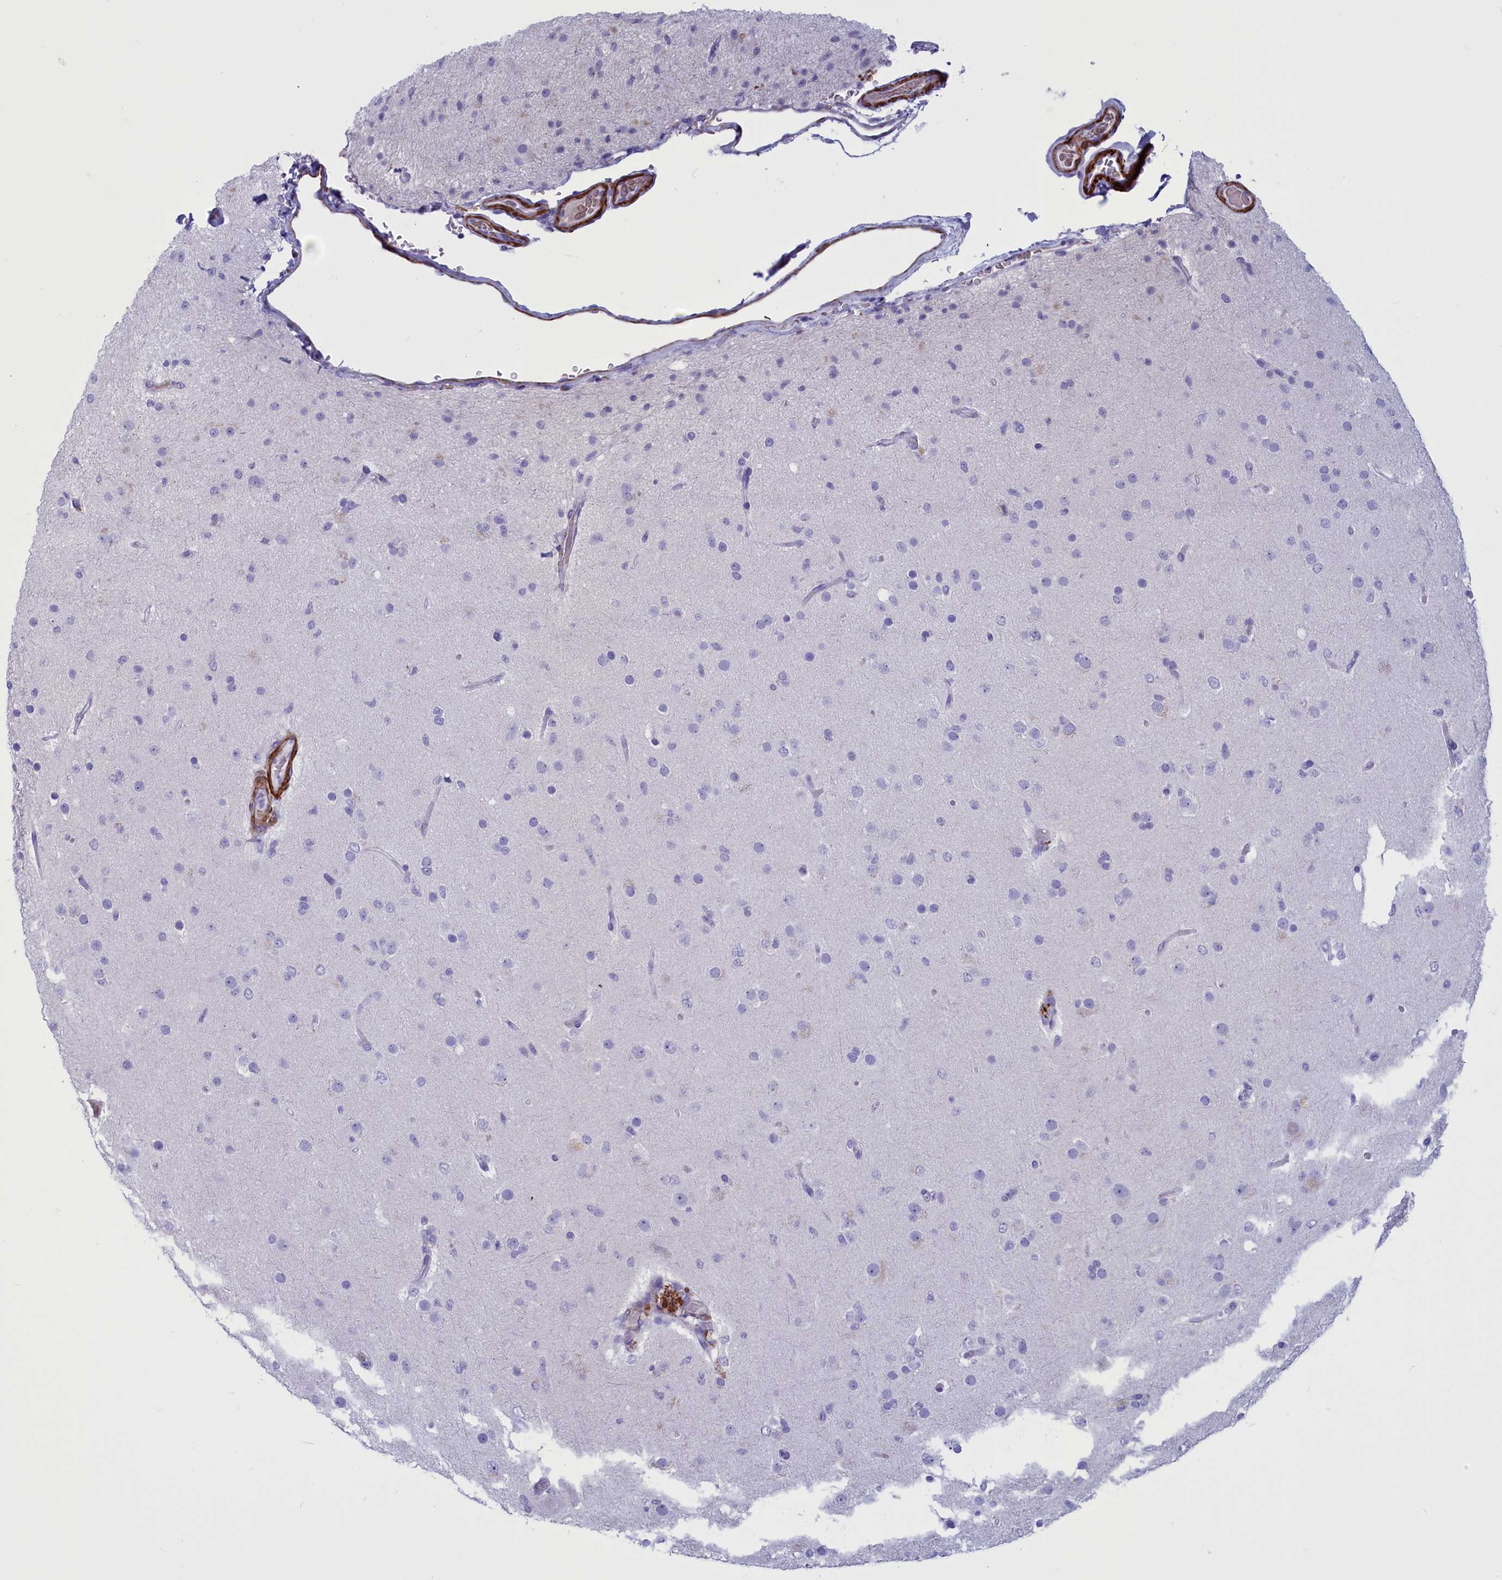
{"staining": {"intensity": "negative", "quantity": "none", "location": "none"}, "tissue": "glioma", "cell_type": "Tumor cells", "image_type": "cancer", "snomed": [{"axis": "morphology", "description": "Glioma, malignant, Low grade"}, {"axis": "topography", "description": "Brain"}], "caption": "High magnification brightfield microscopy of malignant glioma (low-grade) stained with DAB (brown) and counterstained with hematoxylin (blue): tumor cells show no significant positivity. (DAB (3,3'-diaminobenzidine) IHC with hematoxylin counter stain).", "gene": "GAPDHS", "patient": {"sex": "male", "age": 65}}